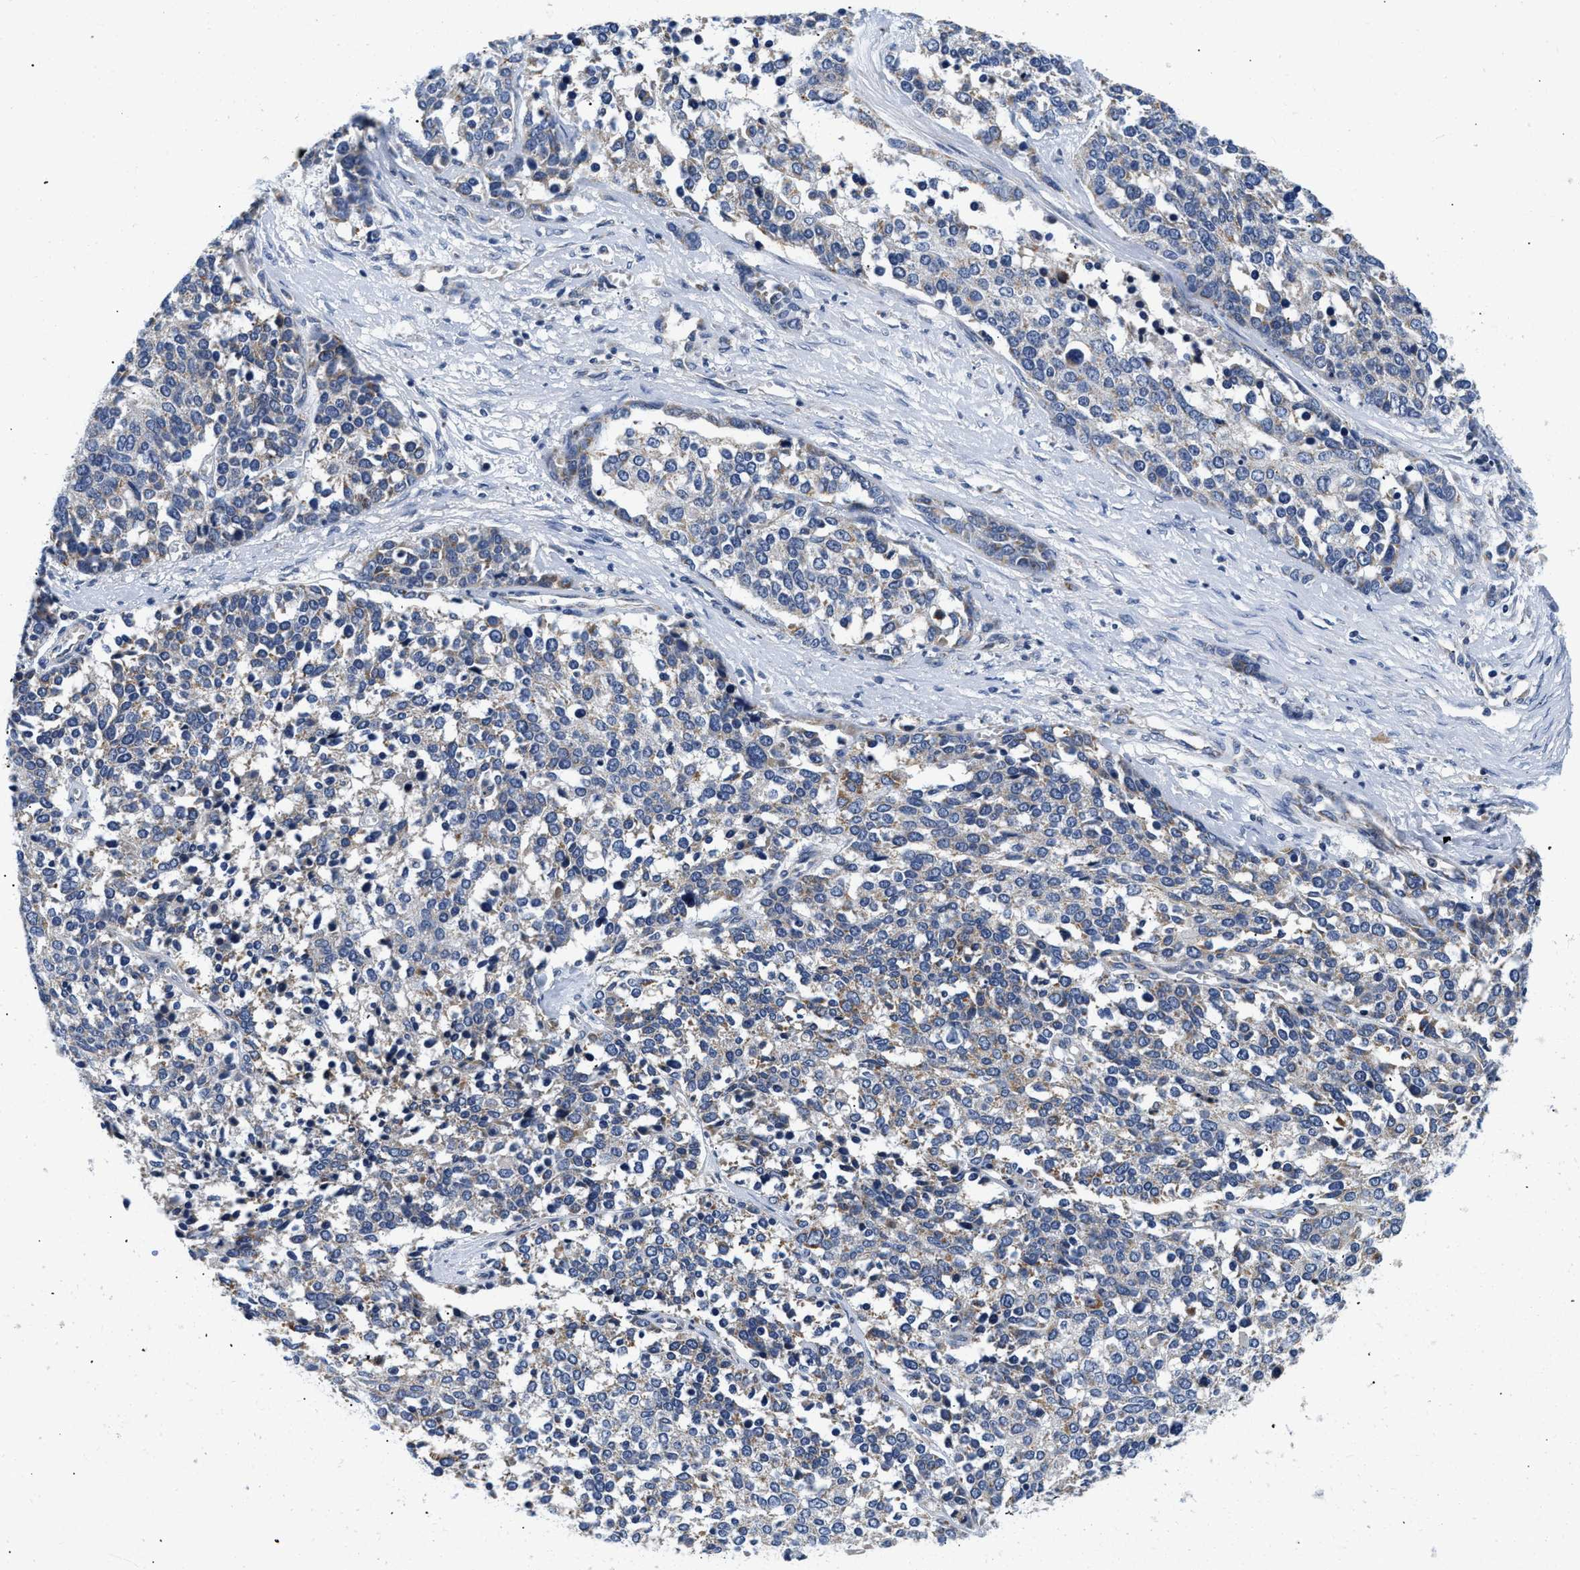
{"staining": {"intensity": "negative", "quantity": "none", "location": "none"}, "tissue": "ovarian cancer", "cell_type": "Tumor cells", "image_type": "cancer", "snomed": [{"axis": "morphology", "description": "Cystadenocarcinoma, serous, NOS"}, {"axis": "topography", "description": "Ovary"}], "caption": "Serous cystadenocarcinoma (ovarian) was stained to show a protein in brown. There is no significant positivity in tumor cells. (DAB (3,3'-diaminobenzidine) immunohistochemistry (IHC) visualized using brightfield microscopy, high magnification).", "gene": "PDP1", "patient": {"sex": "female", "age": 44}}